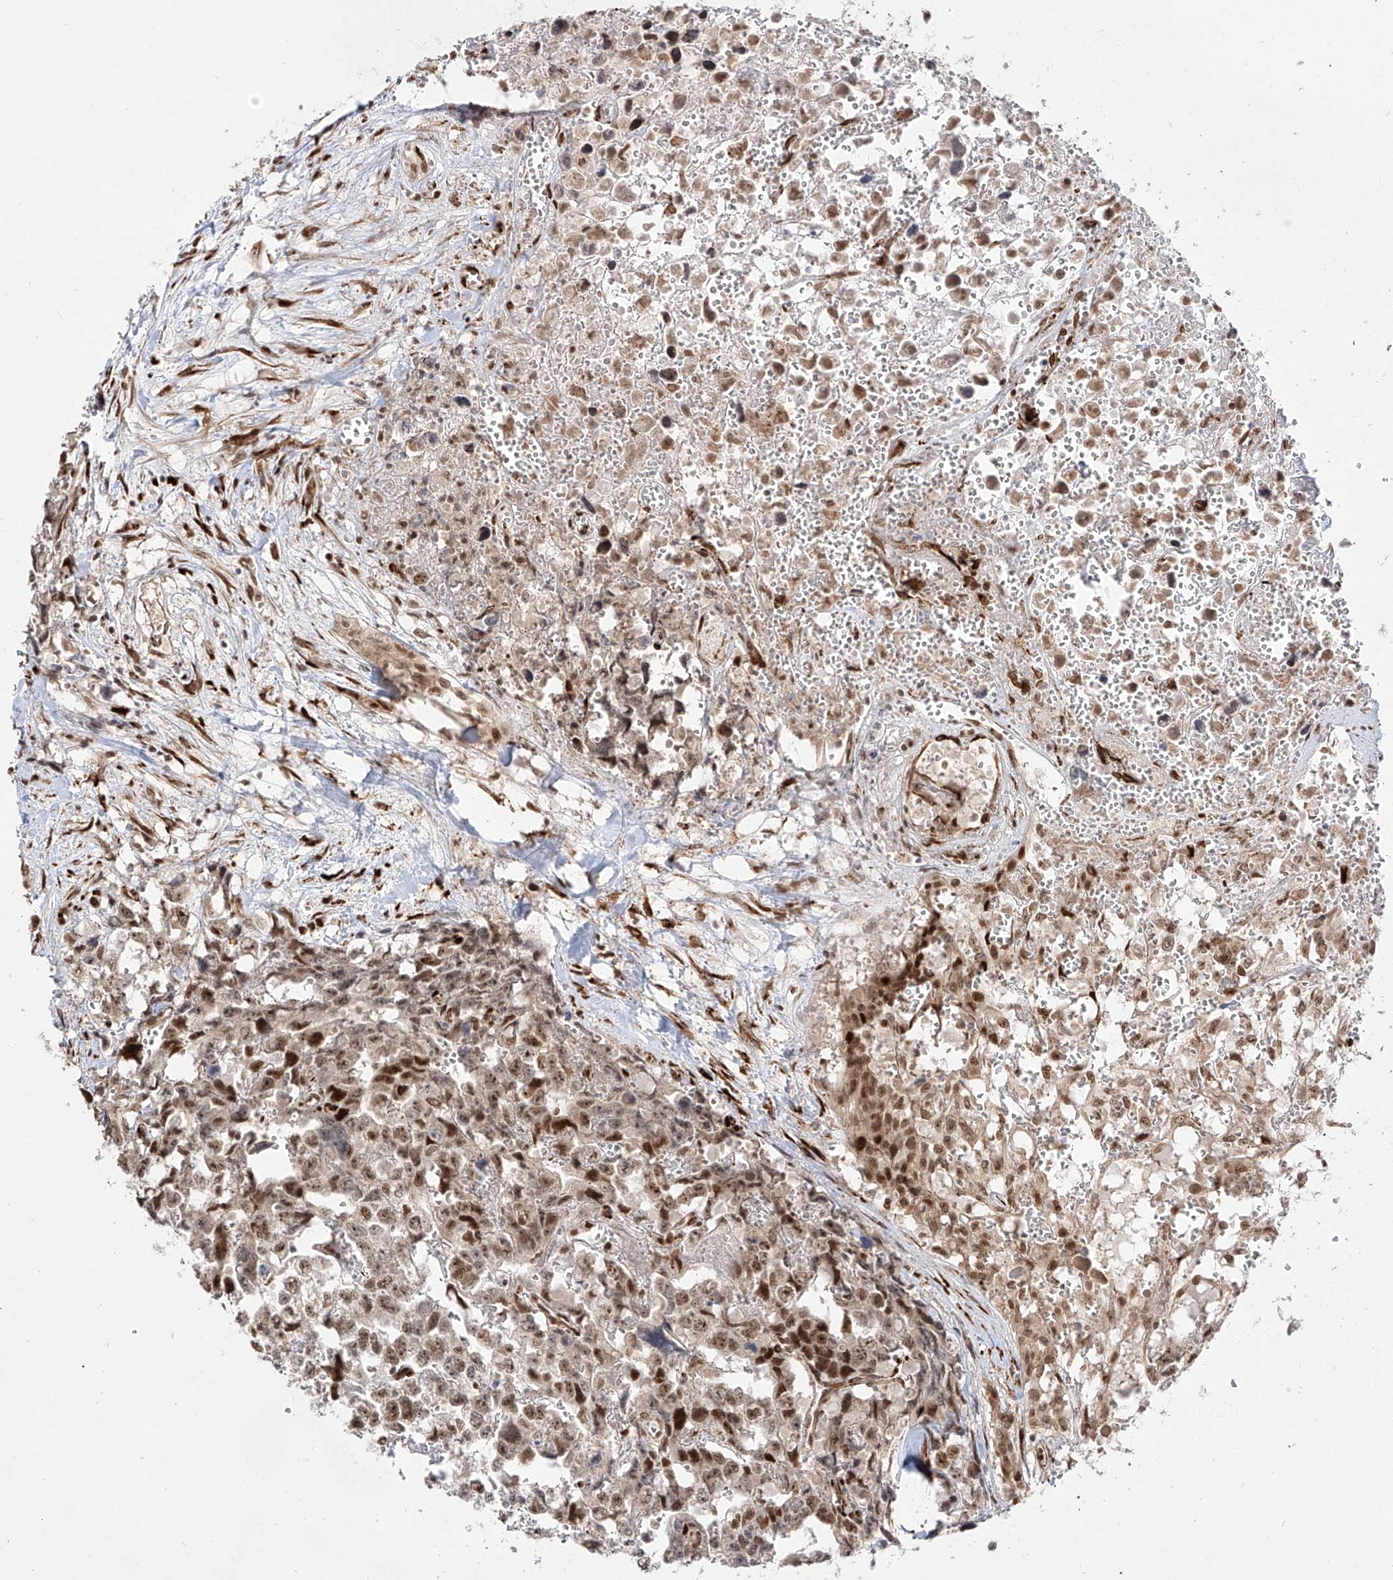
{"staining": {"intensity": "moderate", "quantity": ">75%", "location": "nuclear"}, "tissue": "testis cancer", "cell_type": "Tumor cells", "image_type": "cancer", "snomed": [{"axis": "morphology", "description": "Carcinoma, Embryonal, NOS"}, {"axis": "topography", "description": "Testis"}], "caption": "Testis cancer stained with IHC shows moderate nuclear positivity in approximately >75% of tumor cells. (IHC, brightfield microscopy, high magnification).", "gene": "ZNF710", "patient": {"sex": "male", "age": 31}}